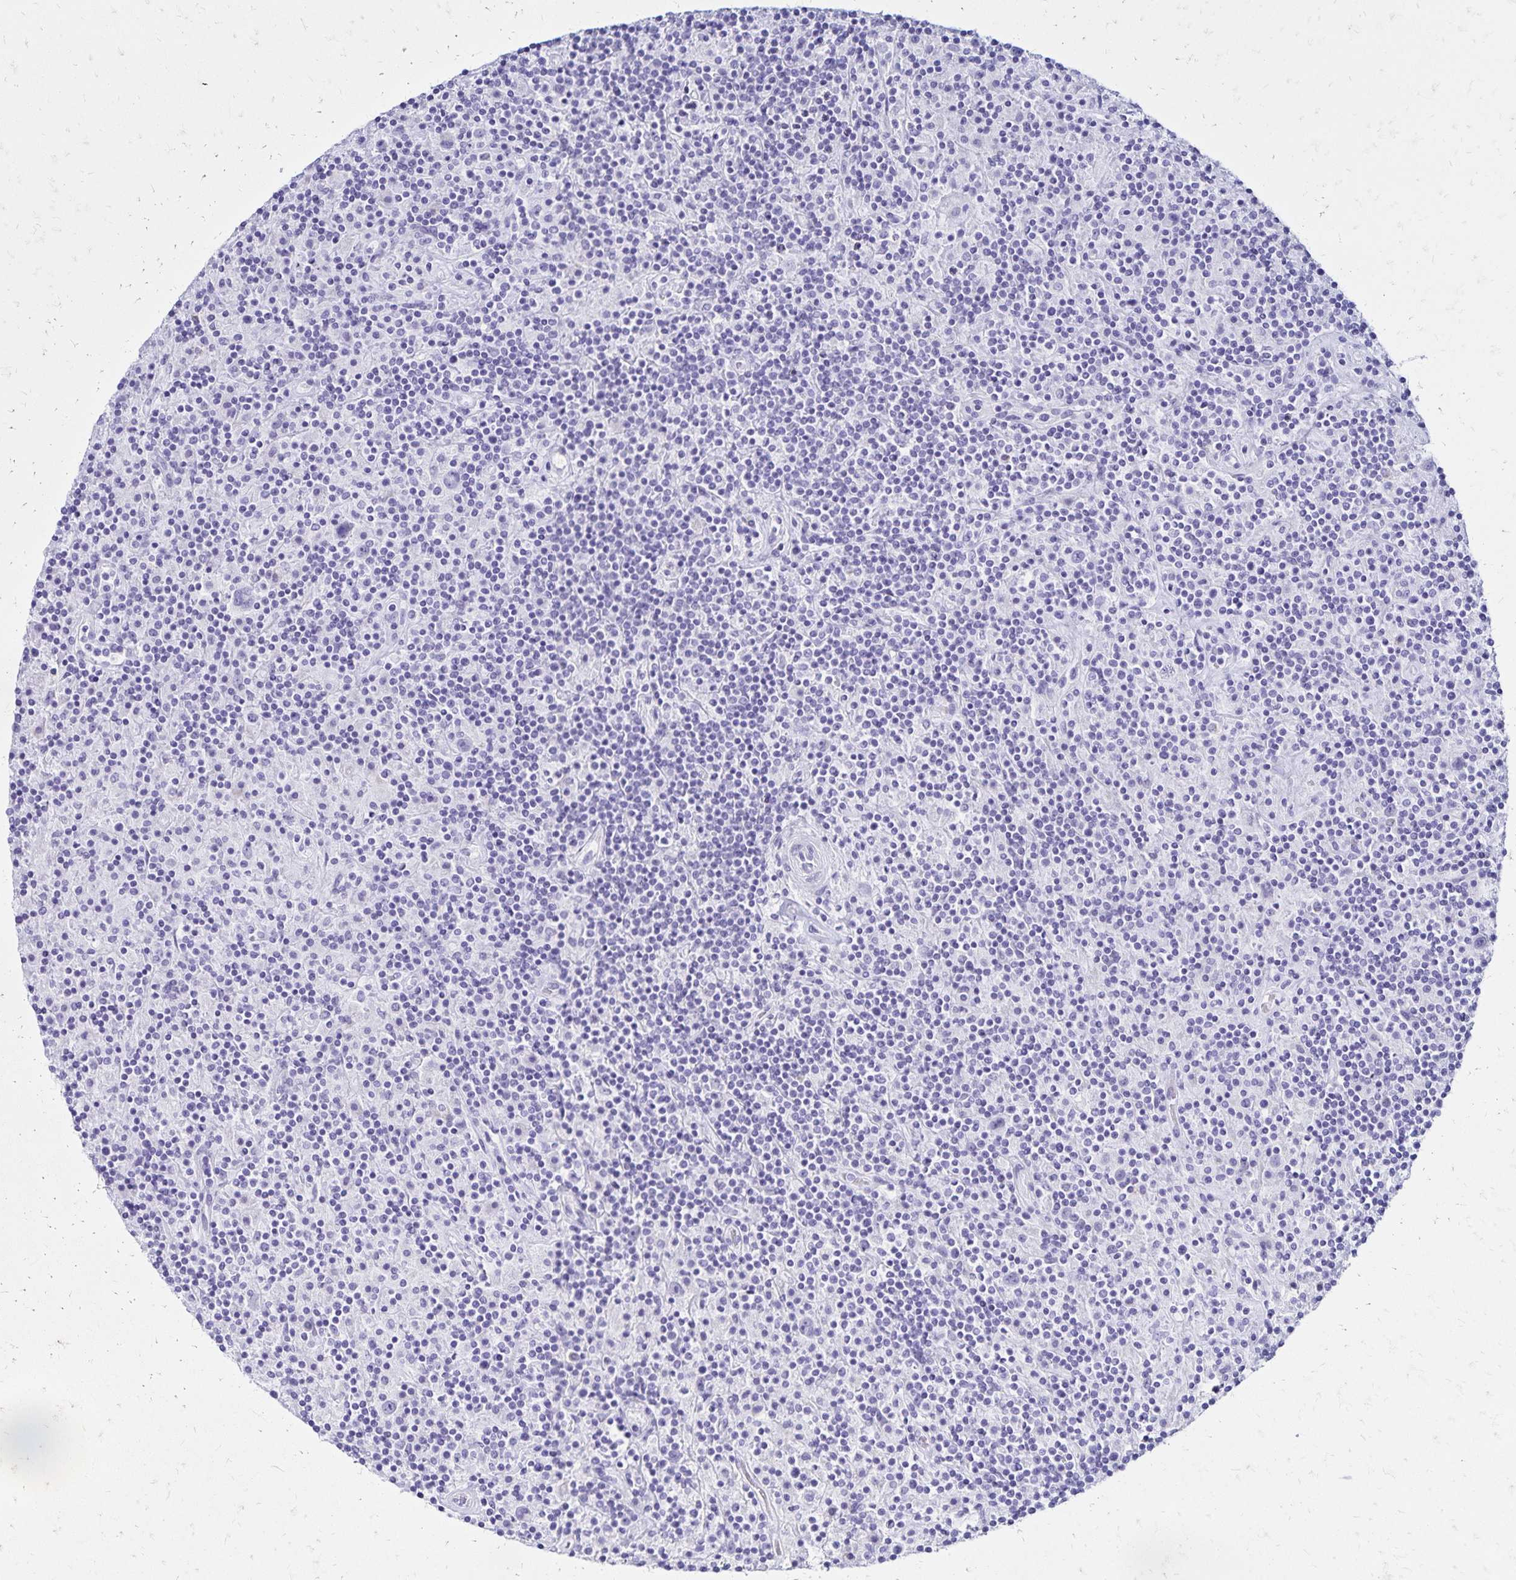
{"staining": {"intensity": "negative", "quantity": "none", "location": "none"}, "tissue": "lymphoma", "cell_type": "Tumor cells", "image_type": "cancer", "snomed": [{"axis": "morphology", "description": "Hodgkin's disease, NOS"}, {"axis": "topography", "description": "Lymph node"}], "caption": "Hodgkin's disease was stained to show a protein in brown. There is no significant positivity in tumor cells.", "gene": "LIN28B", "patient": {"sex": "male", "age": 70}}